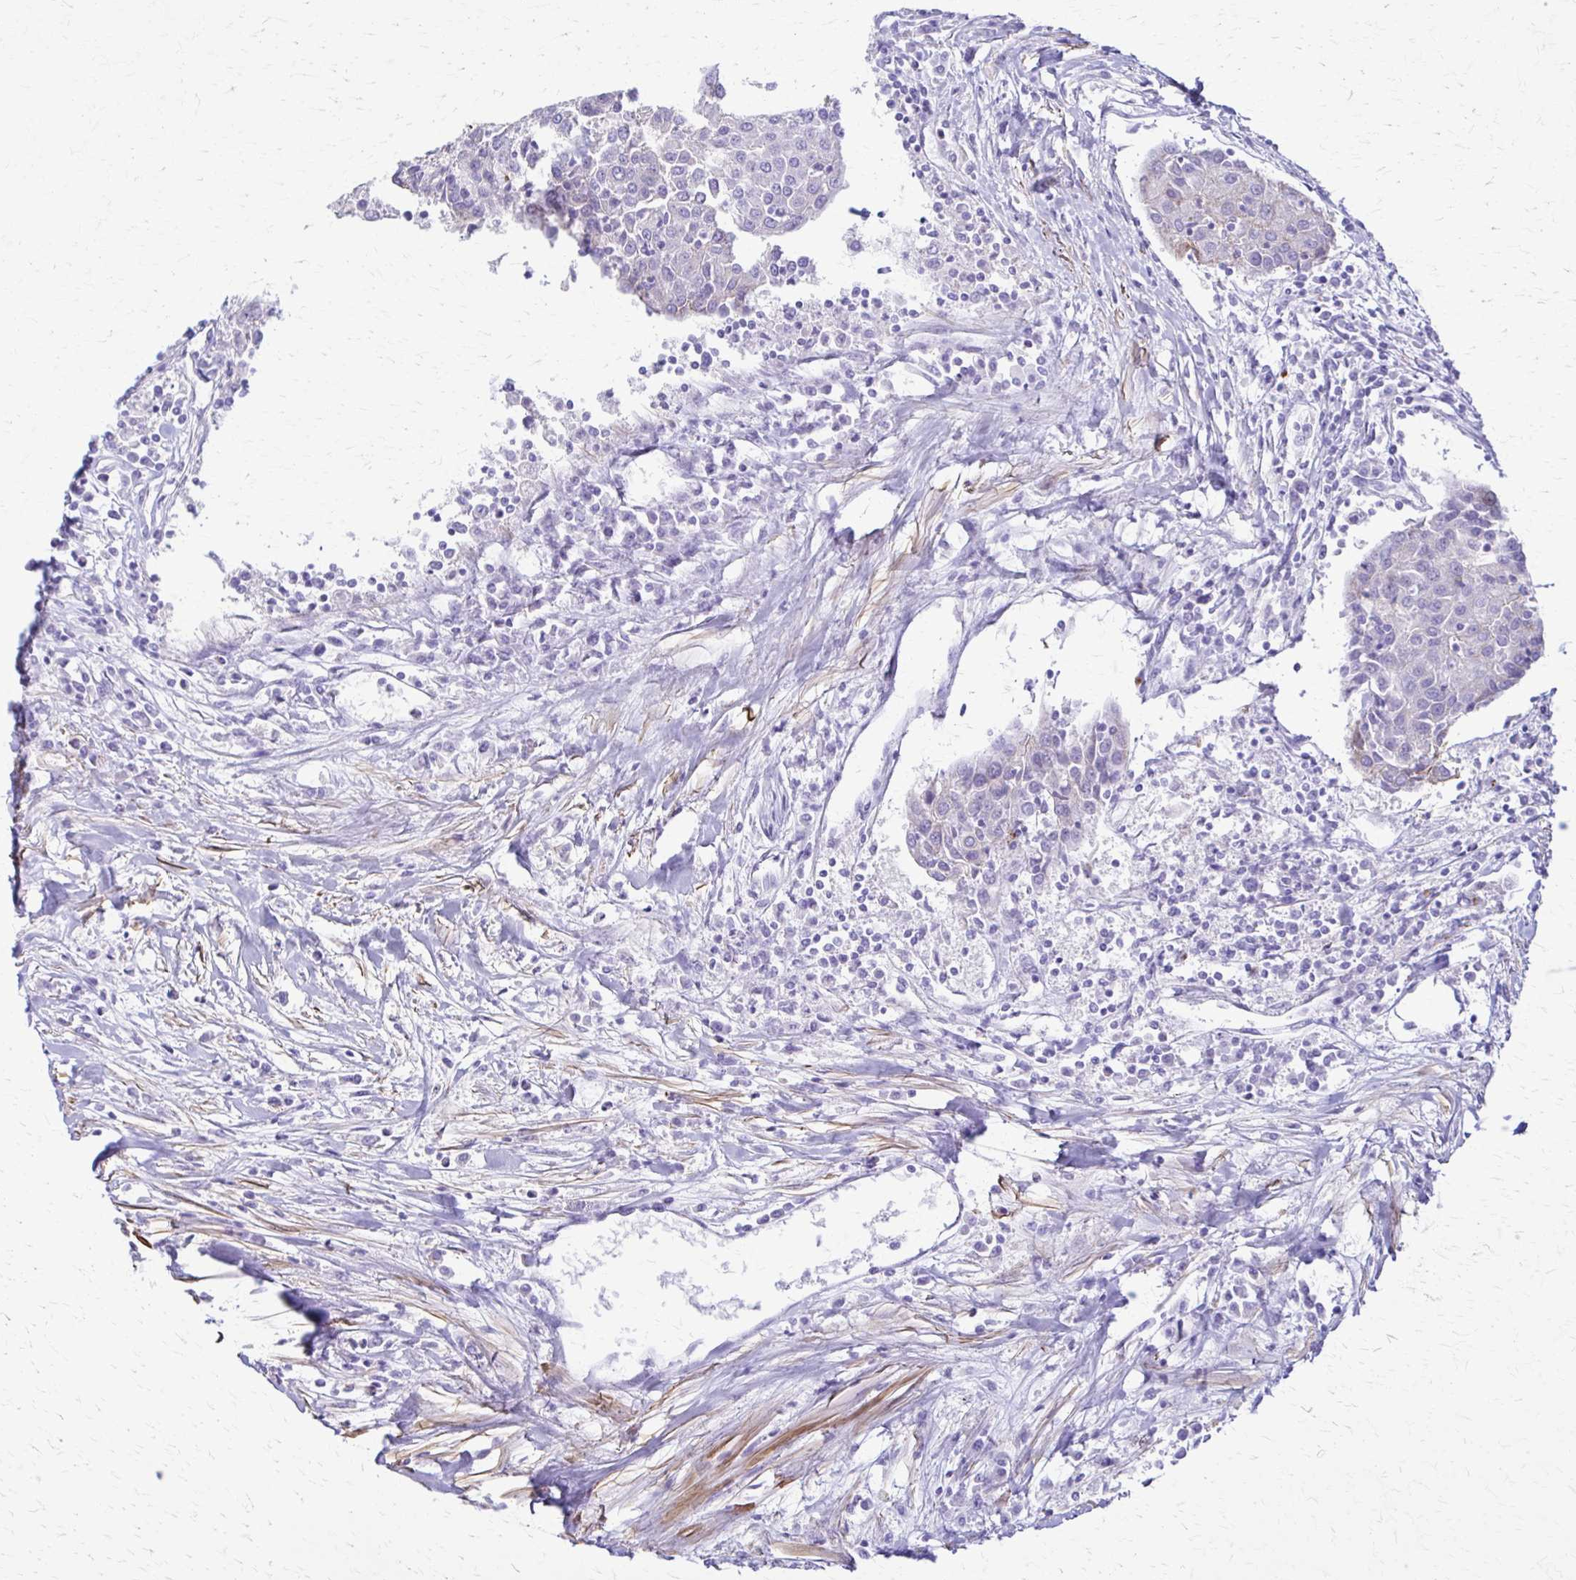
{"staining": {"intensity": "negative", "quantity": "none", "location": "none"}, "tissue": "urothelial cancer", "cell_type": "Tumor cells", "image_type": "cancer", "snomed": [{"axis": "morphology", "description": "Urothelial carcinoma, High grade"}, {"axis": "topography", "description": "Urinary bladder"}], "caption": "A high-resolution image shows immunohistochemistry staining of urothelial cancer, which reveals no significant positivity in tumor cells. (Brightfield microscopy of DAB (3,3'-diaminobenzidine) immunohistochemistry (IHC) at high magnification).", "gene": "DSP", "patient": {"sex": "female", "age": 85}}